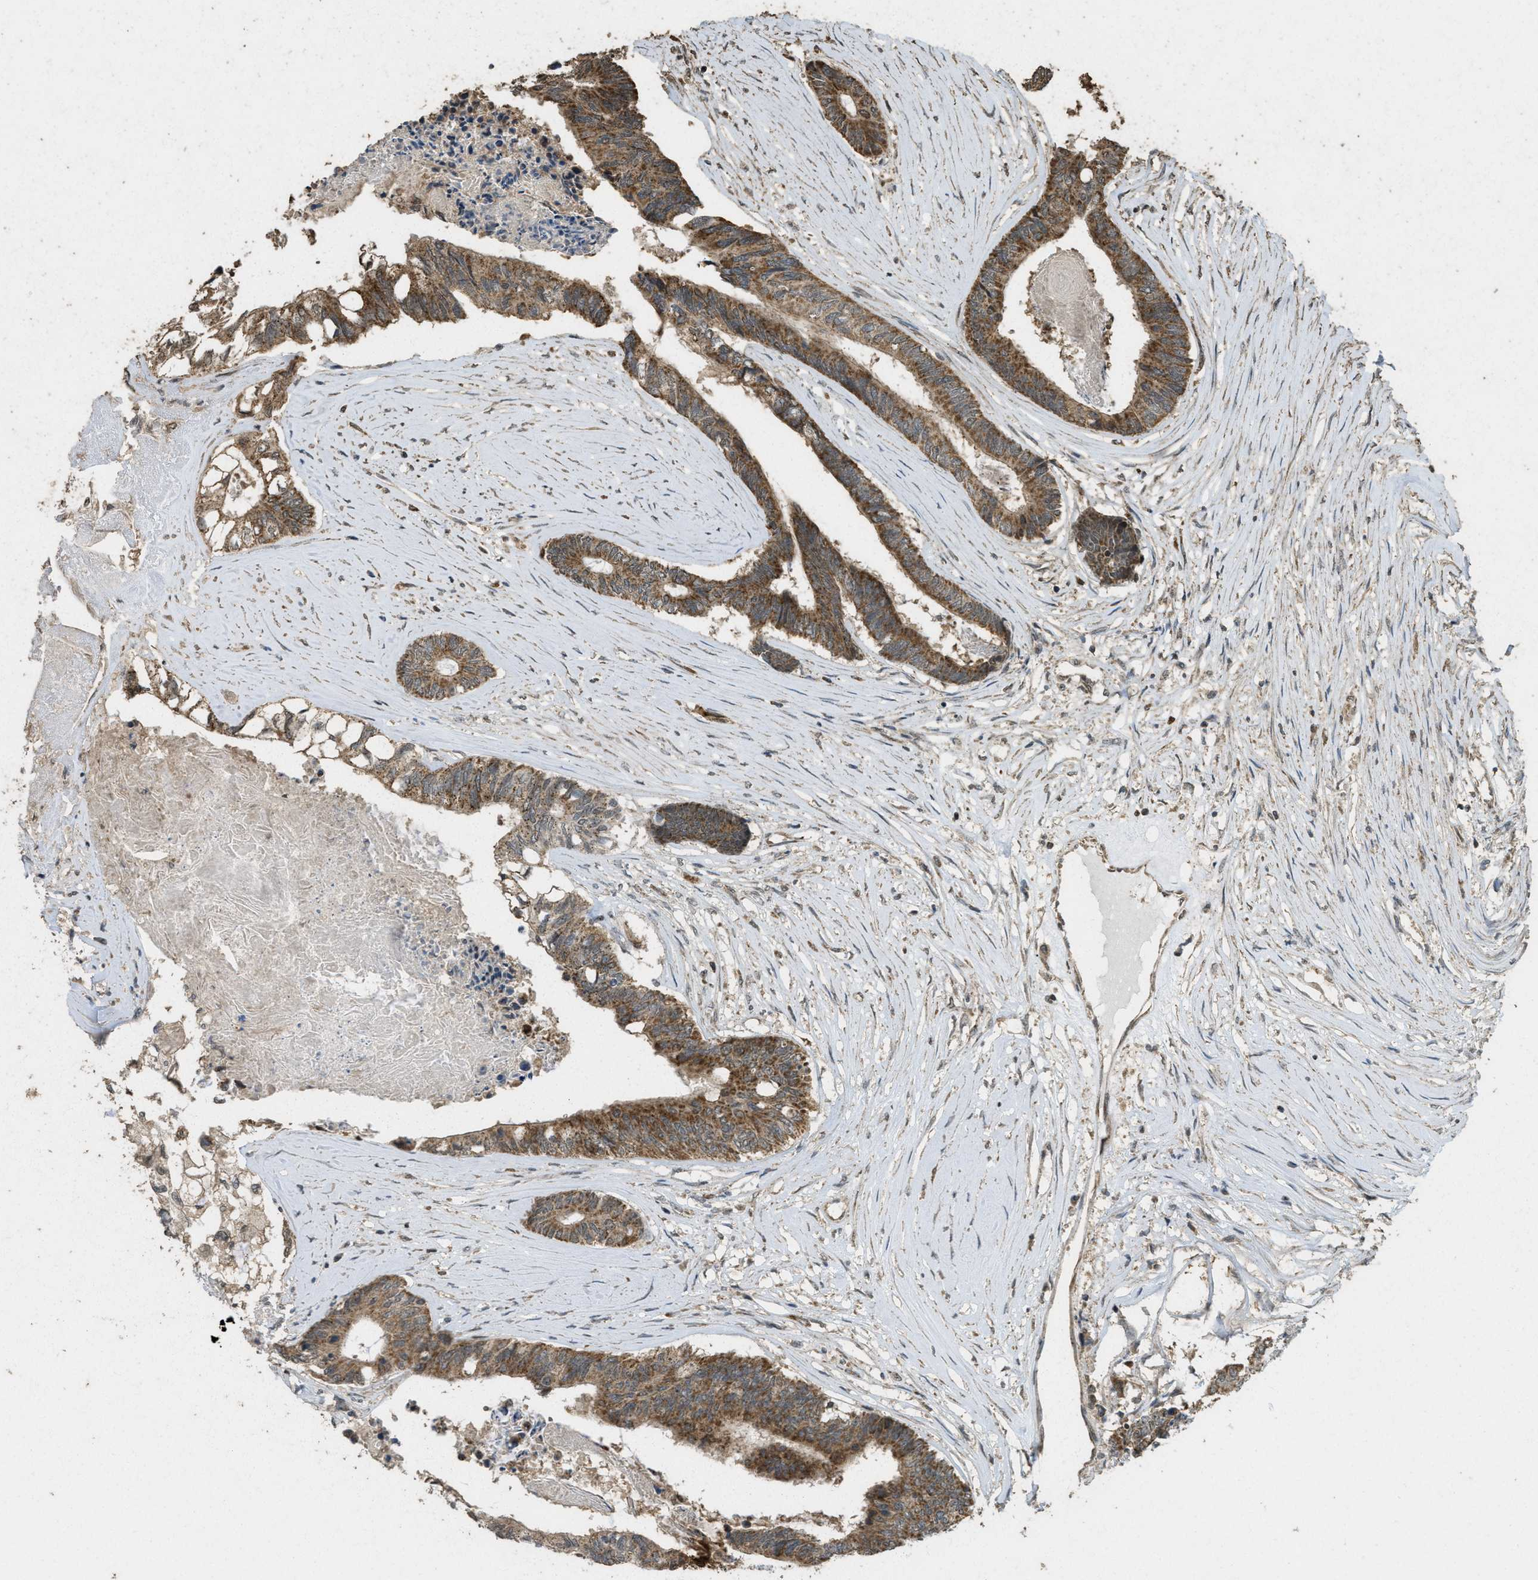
{"staining": {"intensity": "moderate", "quantity": ">75%", "location": "cytoplasmic/membranous"}, "tissue": "colorectal cancer", "cell_type": "Tumor cells", "image_type": "cancer", "snomed": [{"axis": "morphology", "description": "Adenocarcinoma, NOS"}, {"axis": "topography", "description": "Rectum"}], "caption": "Brown immunohistochemical staining in adenocarcinoma (colorectal) displays moderate cytoplasmic/membranous staining in about >75% of tumor cells. (brown staining indicates protein expression, while blue staining denotes nuclei).", "gene": "CTPS1", "patient": {"sex": "male", "age": 63}}